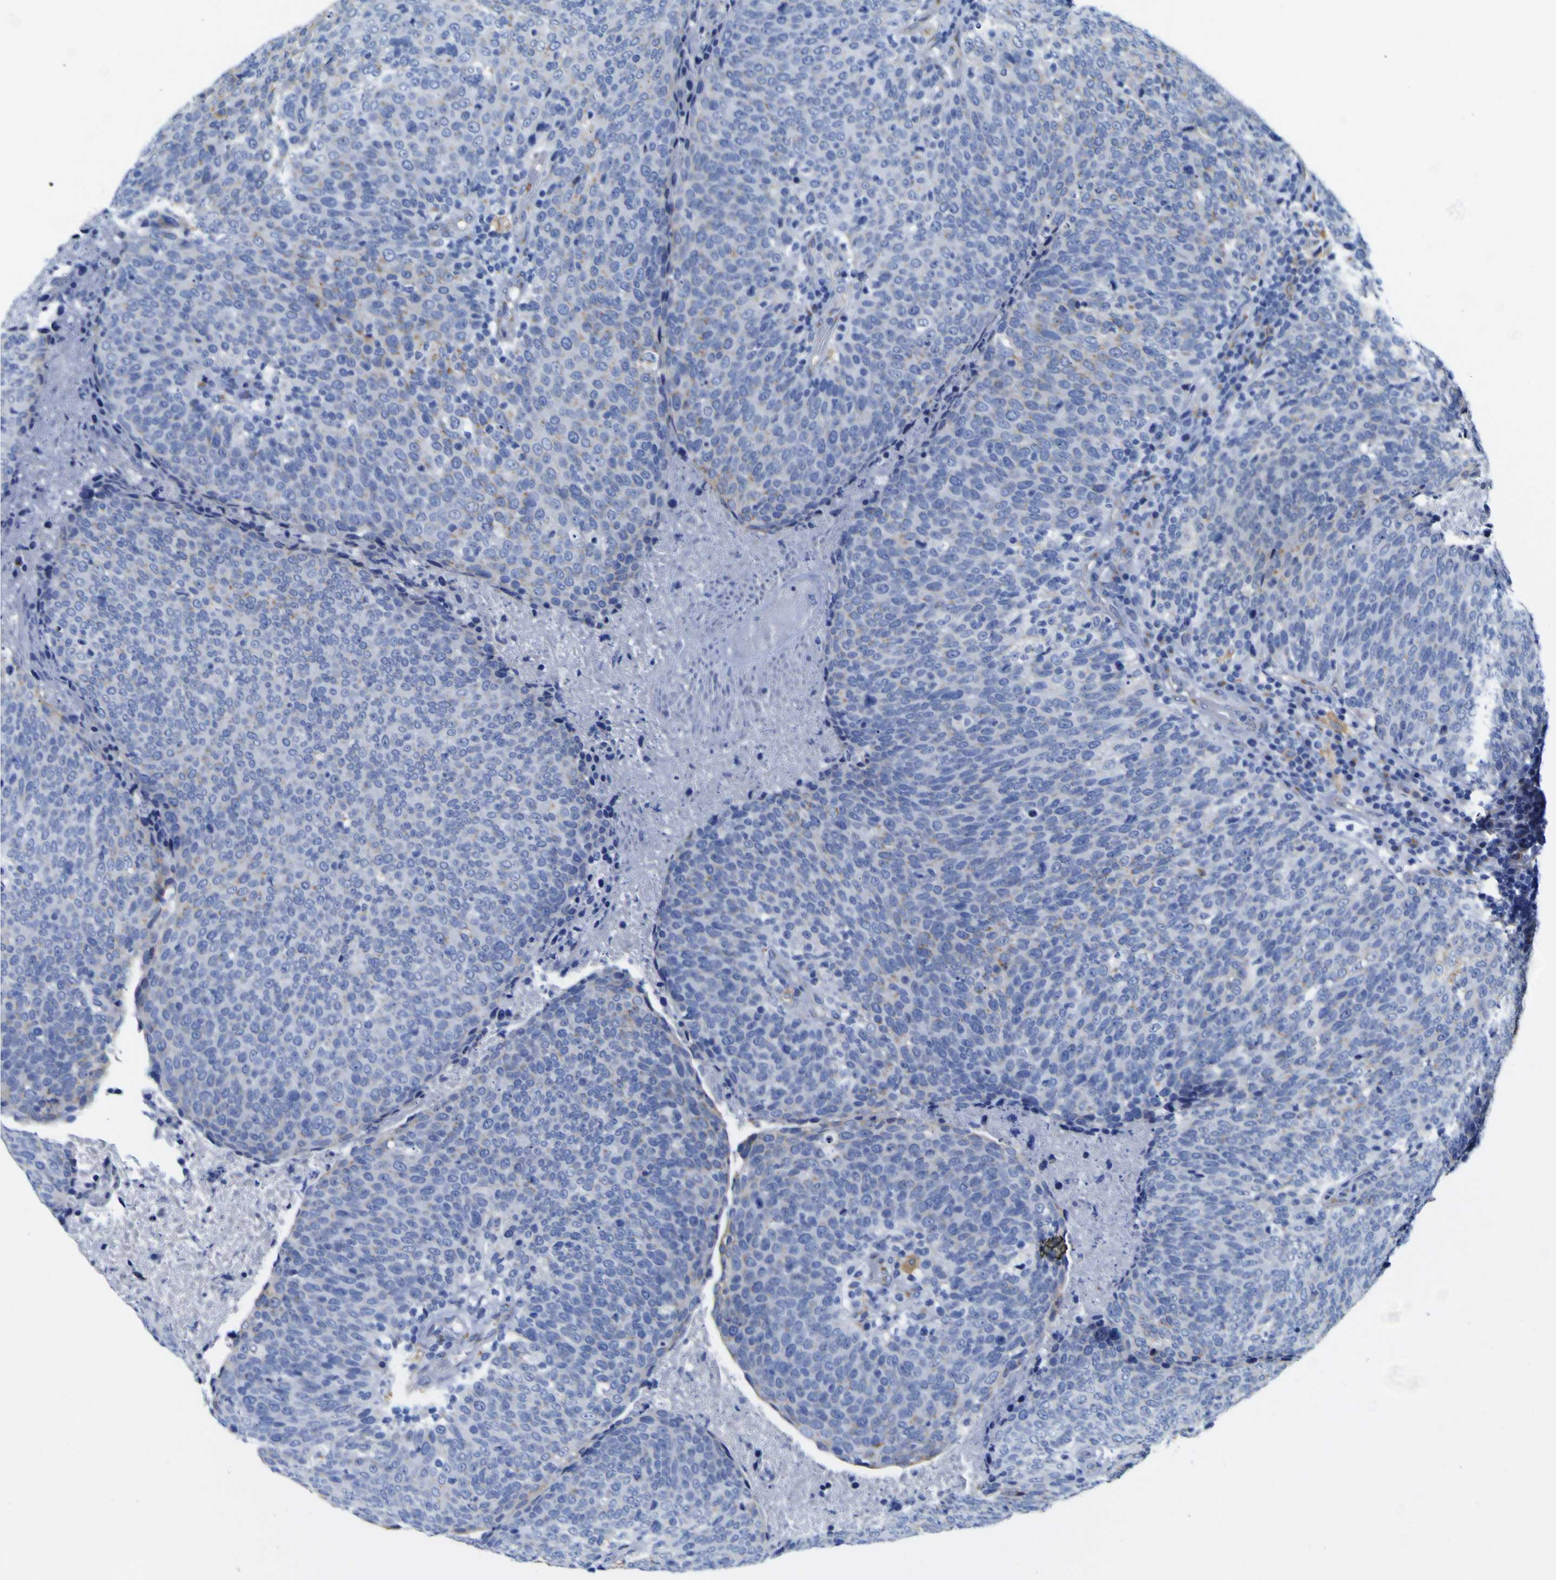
{"staining": {"intensity": "weak", "quantity": "<25%", "location": "cytoplasmic/membranous"}, "tissue": "head and neck cancer", "cell_type": "Tumor cells", "image_type": "cancer", "snomed": [{"axis": "morphology", "description": "Squamous cell carcinoma, NOS"}, {"axis": "morphology", "description": "Squamous cell carcinoma, metastatic, NOS"}, {"axis": "topography", "description": "Lymph node"}, {"axis": "topography", "description": "Head-Neck"}], "caption": "Immunohistochemical staining of human head and neck metastatic squamous cell carcinoma reveals no significant staining in tumor cells. (DAB (3,3'-diaminobenzidine) immunohistochemistry (IHC) with hematoxylin counter stain).", "gene": "GOLM1", "patient": {"sex": "male", "age": 62}}